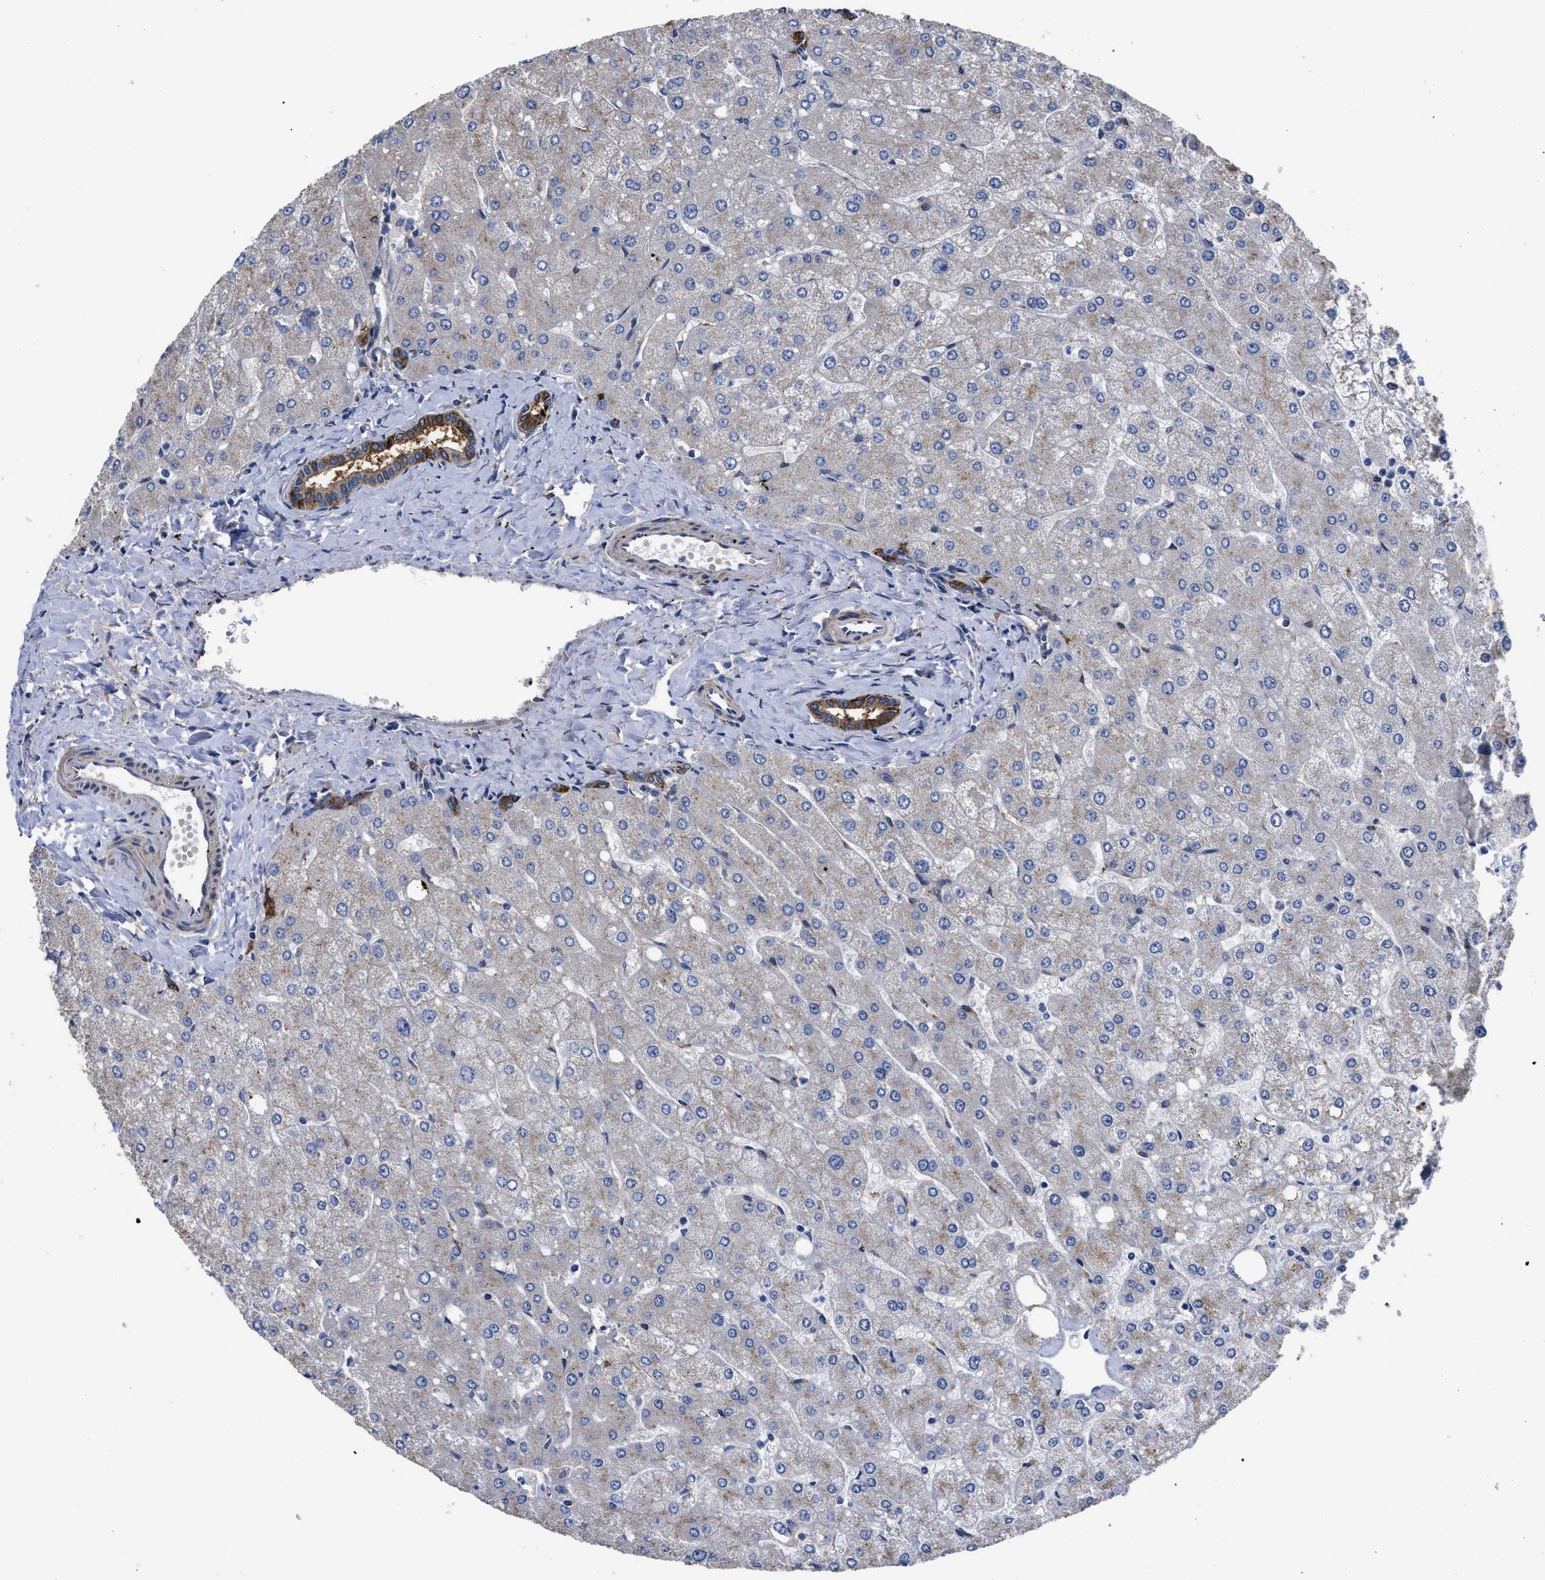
{"staining": {"intensity": "strong", "quantity": ">75%", "location": "cytoplasmic/membranous"}, "tissue": "liver", "cell_type": "Cholangiocytes", "image_type": "normal", "snomed": [{"axis": "morphology", "description": "Normal tissue, NOS"}, {"axis": "topography", "description": "Liver"}], "caption": "Immunohistochemical staining of normal human liver exhibits strong cytoplasmic/membranous protein expression in approximately >75% of cholangiocytes. (DAB (3,3'-diaminobenzidine) = brown stain, brightfield microscopy at high magnification).", "gene": "SQLE", "patient": {"sex": "male", "age": 55}}